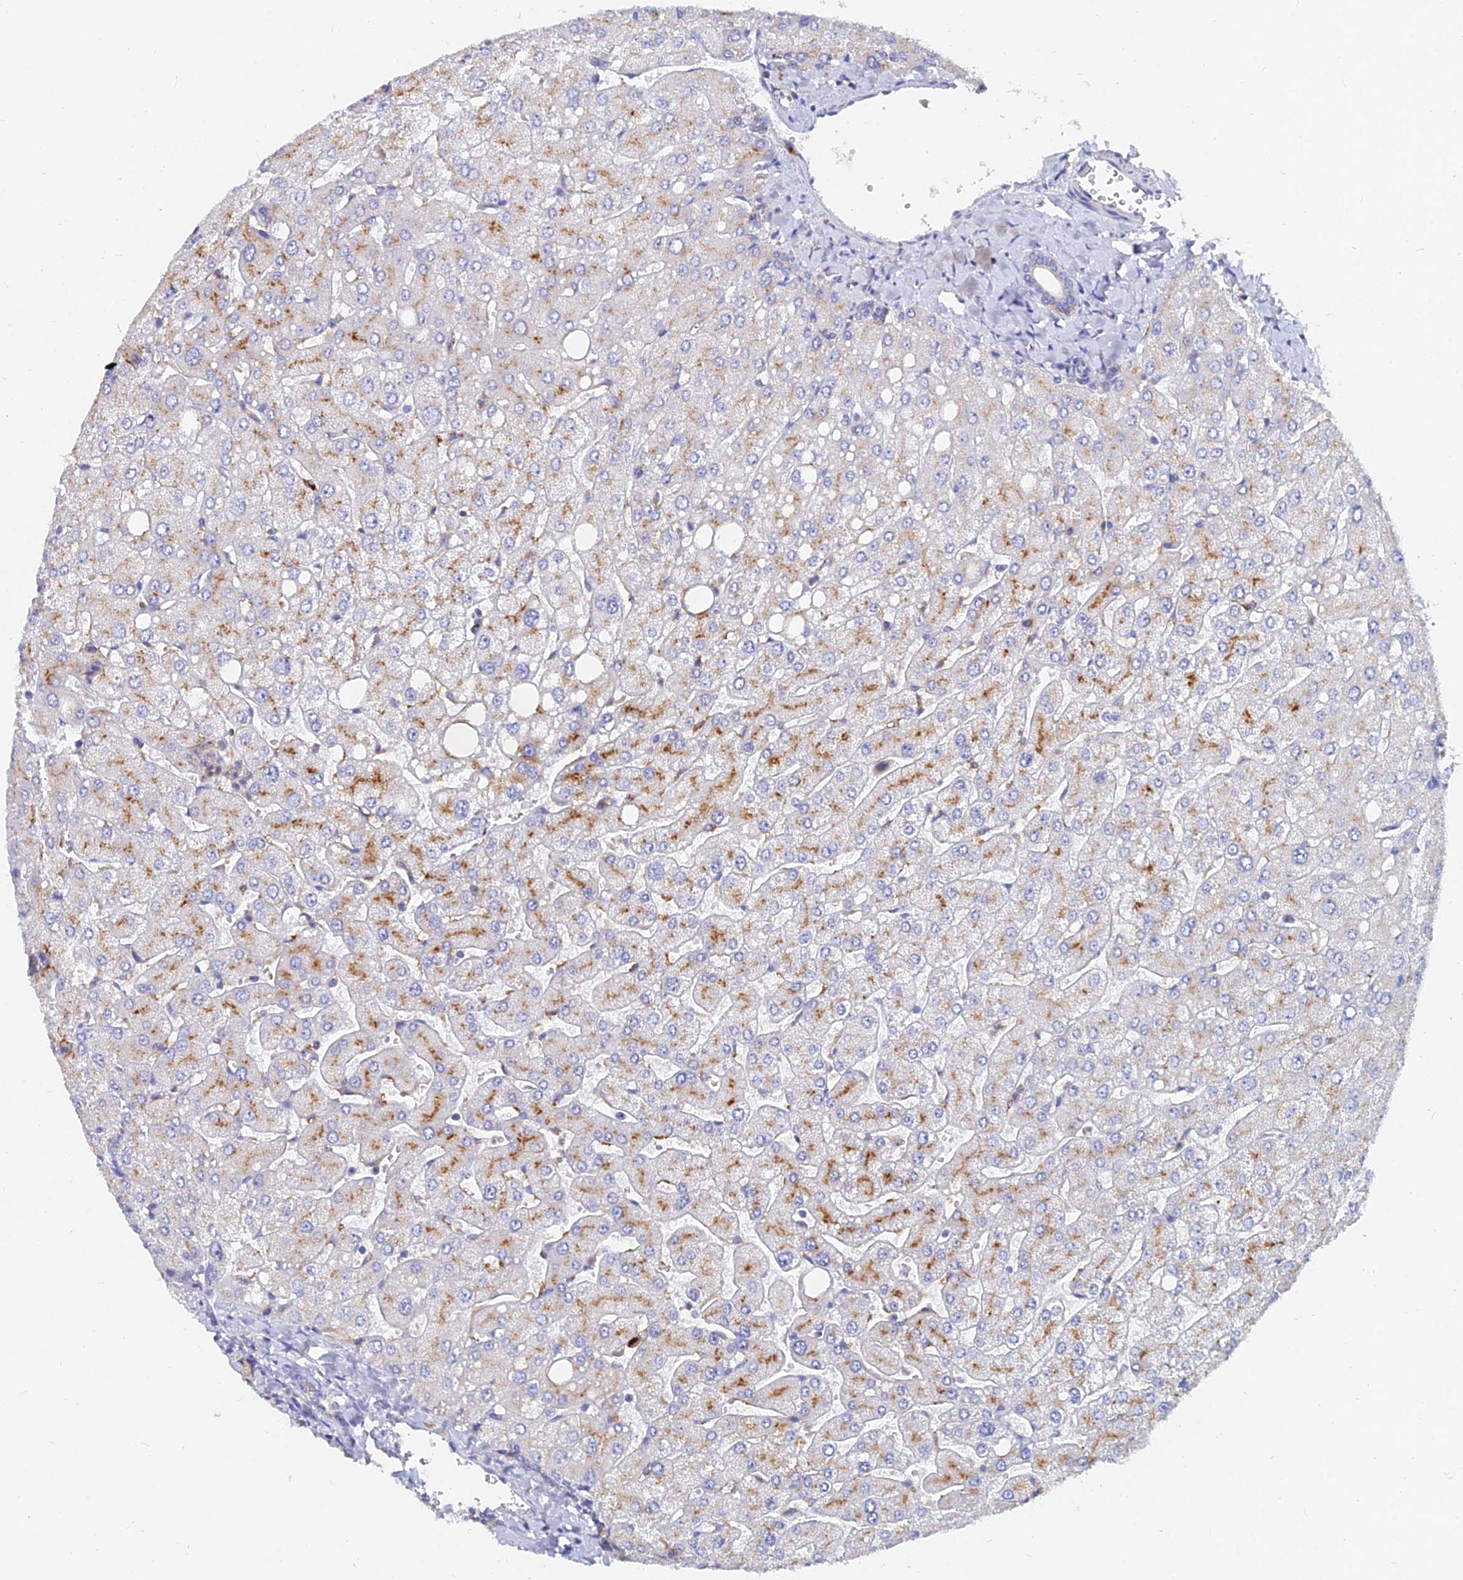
{"staining": {"intensity": "negative", "quantity": "none", "location": "none"}, "tissue": "liver", "cell_type": "Cholangiocytes", "image_type": "normal", "snomed": [{"axis": "morphology", "description": "Normal tissue, NOS"}, {"axis": "topography", "description": "Liver"}], "caption": "This is a micrograph of immunohistochemistry staining of benign liver, which shows no staining in cholangiocytes. Brightfield microscopy of immunohistochemistry stained with DAB (3,3'-diaminobenzidine) (brown) and hematoxylin (blue), captured at high magnification.", "gene": "SPNS1", "patient": {"sex": "male", "age": 55}}